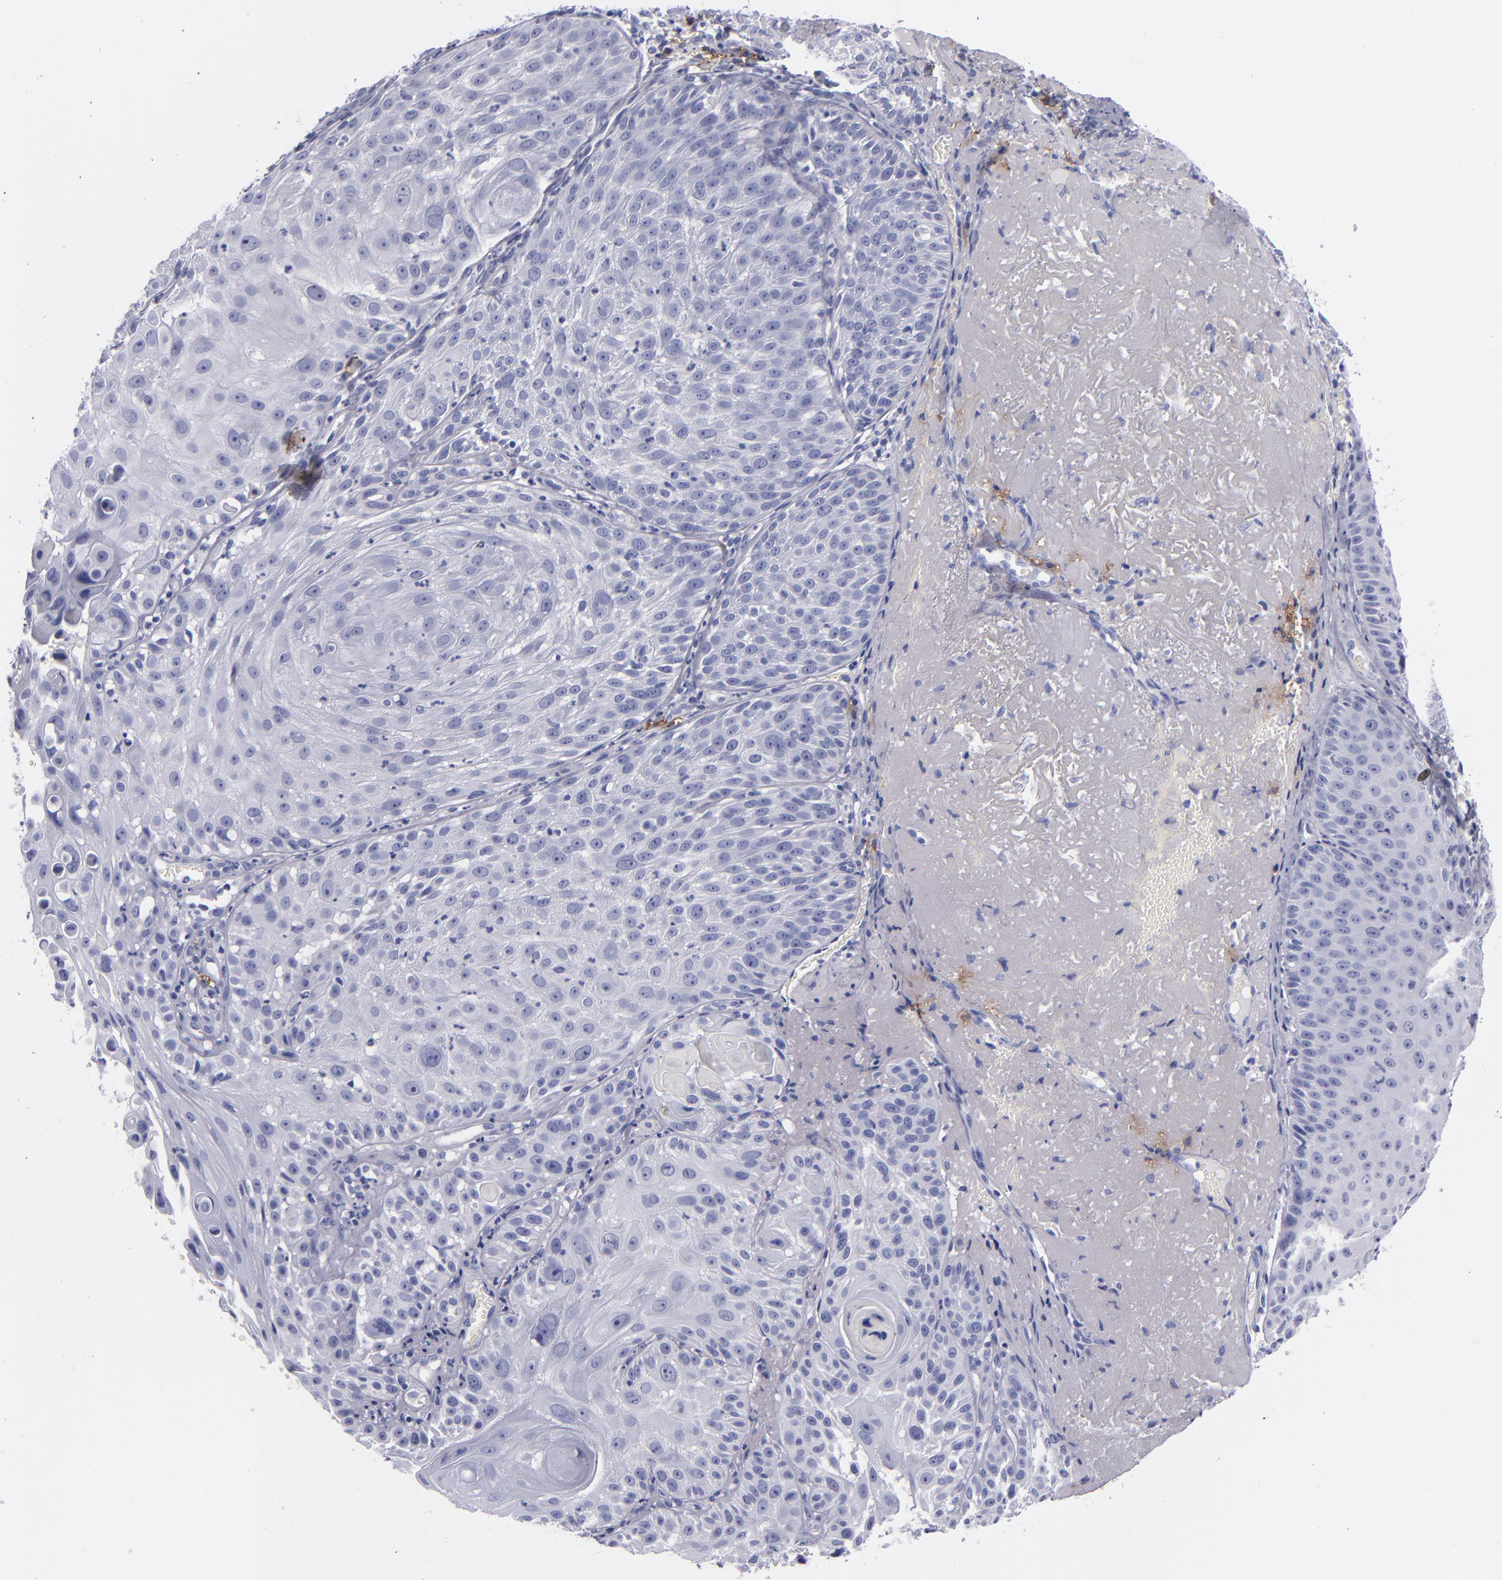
{"staining": {"intensity": "negative", "quantity": "none", "location": "none"}, "tissue": "skin cancer", "cell_type": "Tumor cells", "image_type": "cancer", "snomed": [{"axis": "morphology", "description": "Squamous cell carcinoma, NOS"}, {"axis": "topography", "description": "Skin"}], "caption": "IHC of squamous cell carcinoma (skin) displays no expression in tumor cells.", "gene": "CD38", "patient": {"sex": "female", "age": 89}}